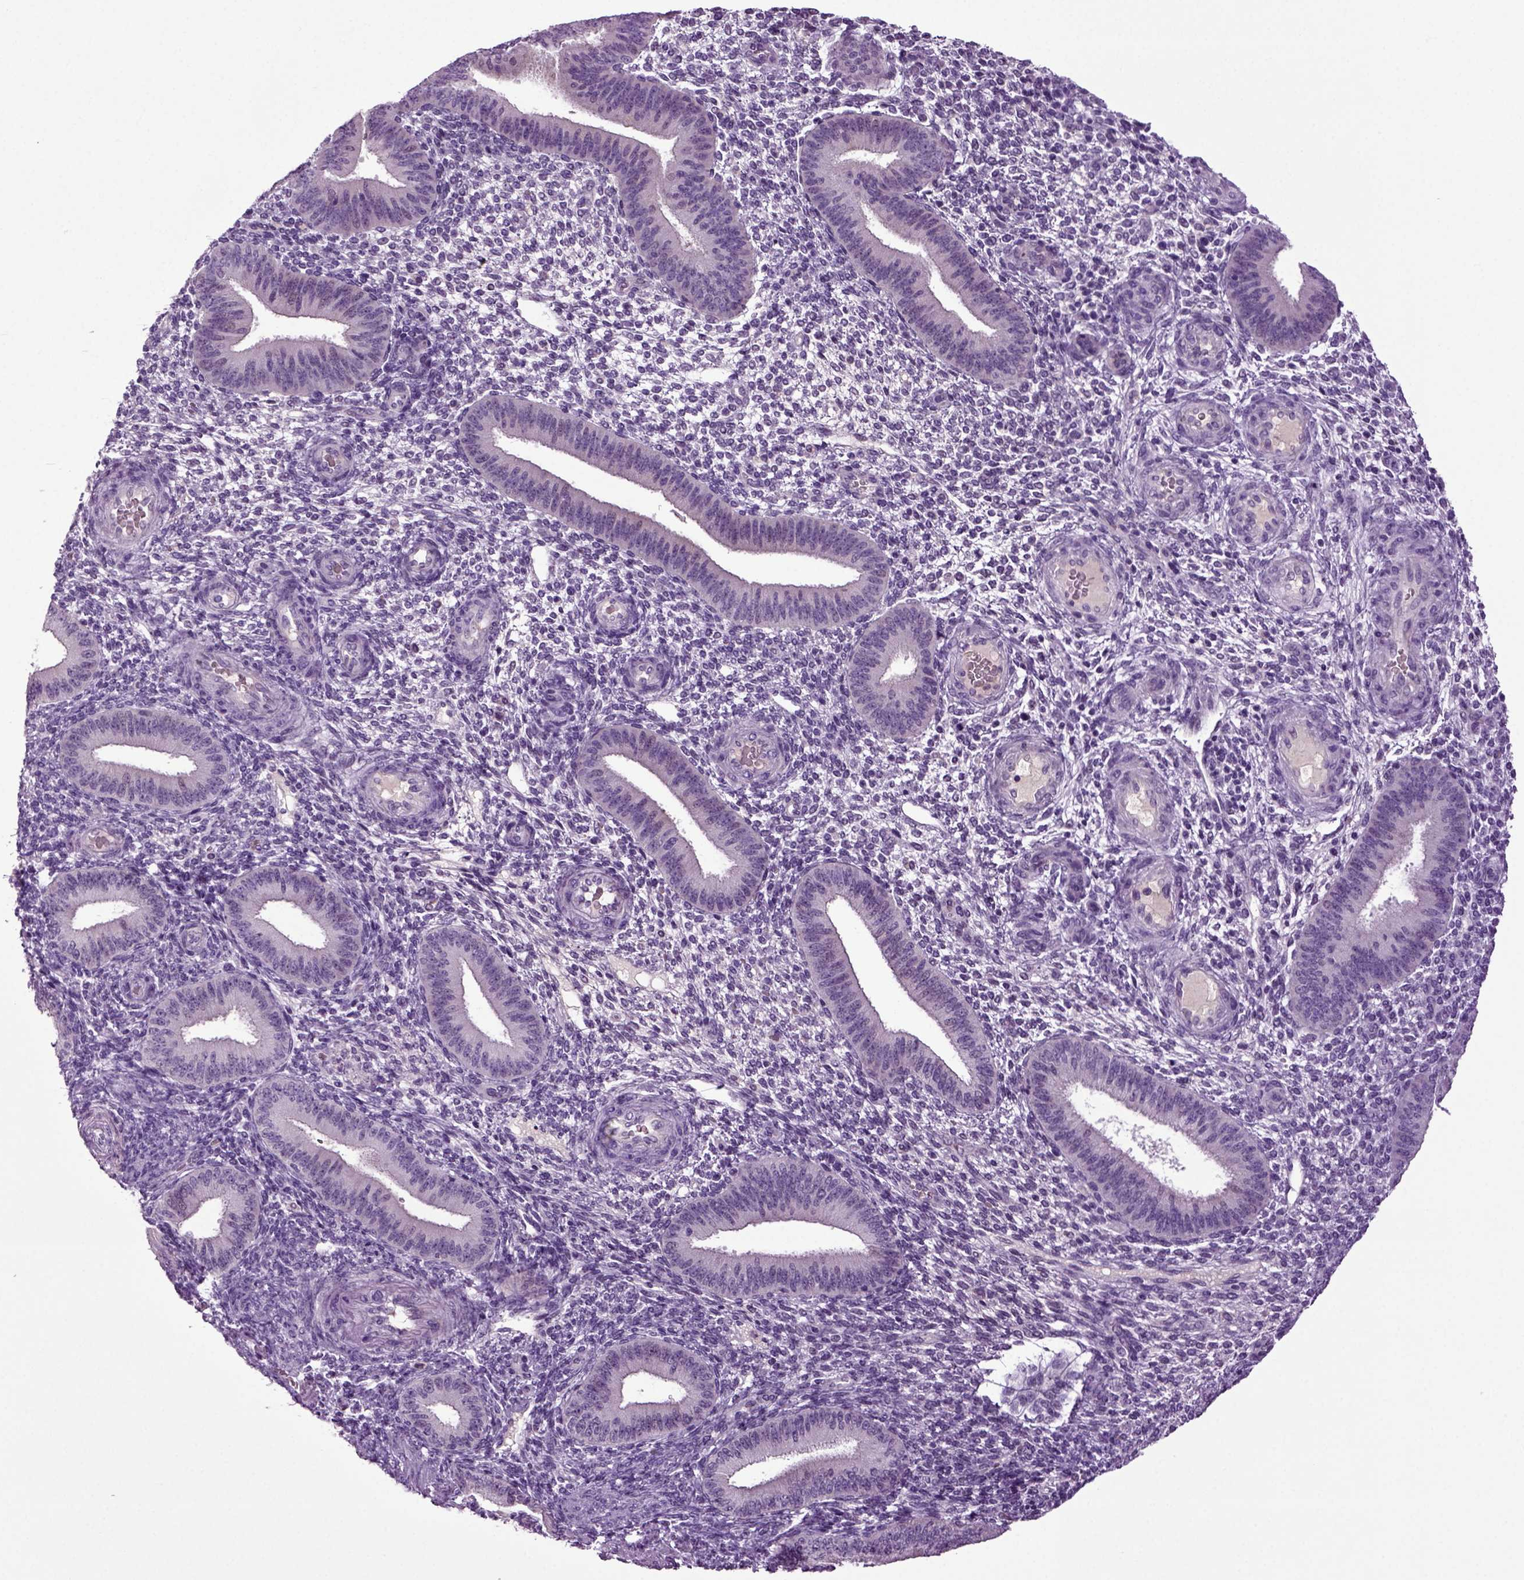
{"staining": {"intensity": "negative", "quantity": "none", "location": "none"}, "tissue": "endometrium", "cell_type": "Cells in endometrial stroma", "image_type": "normal", "snomed": [{"axis": "morphology", "description": "Normal tissue, NOS"}, {"axis": "topography", "description": "Endometrium"}], "caption": "Image shows no significant protein positivity in cells in endometrial stroma of normal endometrium. (Brightfield microscopy of DAB immunohistochemistry (IHC) at high magnification).", "gene": "FGF11", "patient": {"sex": "female", "age": 39}}